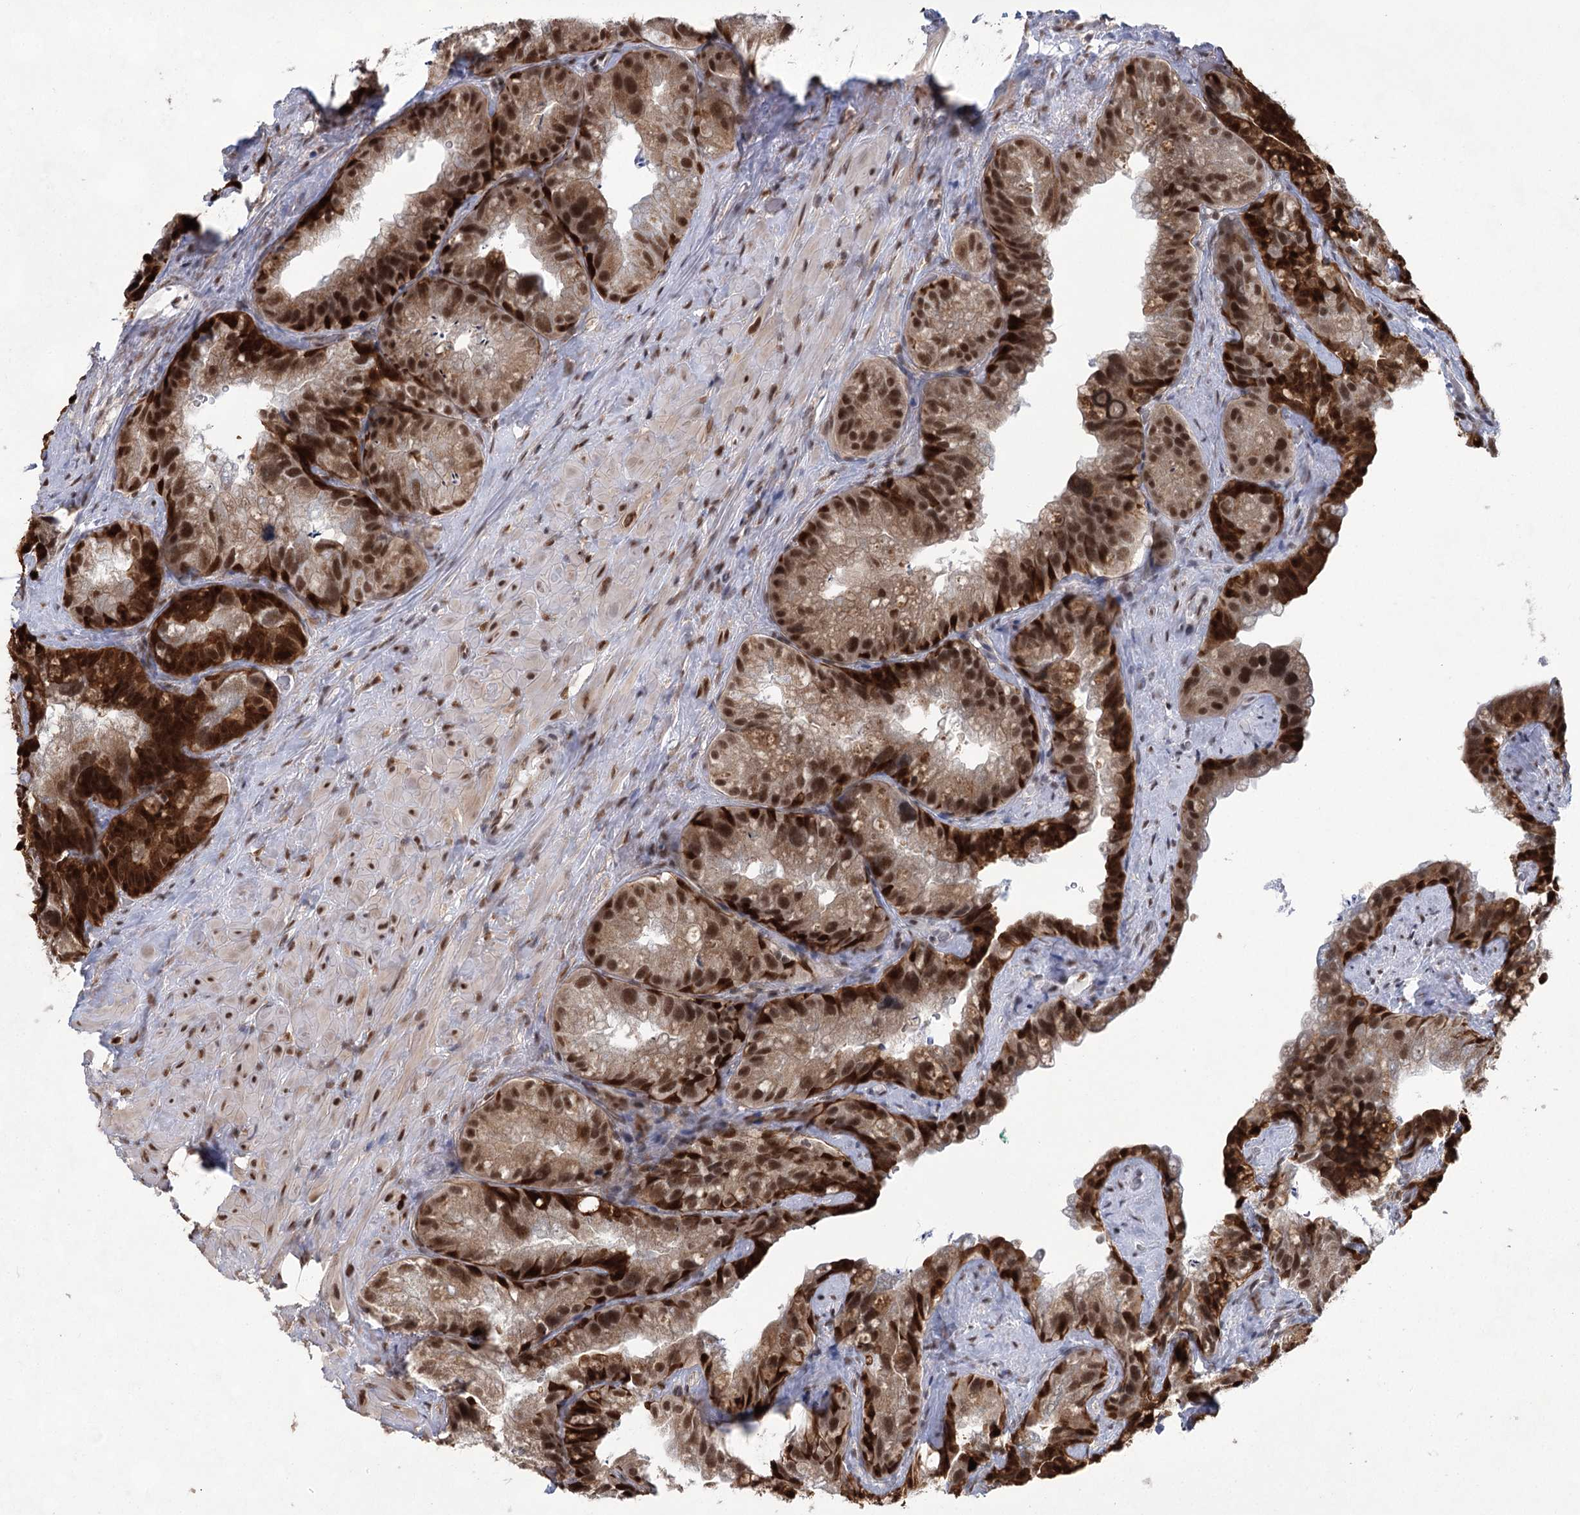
{"staining": {"intensity": "strong", "quantity": ">75%", "location": "cytoplasmic/membranous,nuclear"}, "tissue": "prostate cancer", "cell_type": "Tumor cells", "image_type": "cancer", "snomed": [{"axis": "morphology", "description": "Normal tissue, NOS"}, {"axis": "morphology", "description": "Adenocarcinoma, Low grade"}, {"axis": "topography", "description": "Prostate"}], "caption": "The image reveals immunohistochemical staining of adenocarcinoma (low-grade) (prostate). There is strong cytoplasmic/membranous and nuclear positivity is present in about >75% of tumor cells.", "gene": "ZCCHC8", "patient": {"sex": "male", "age": 72}}